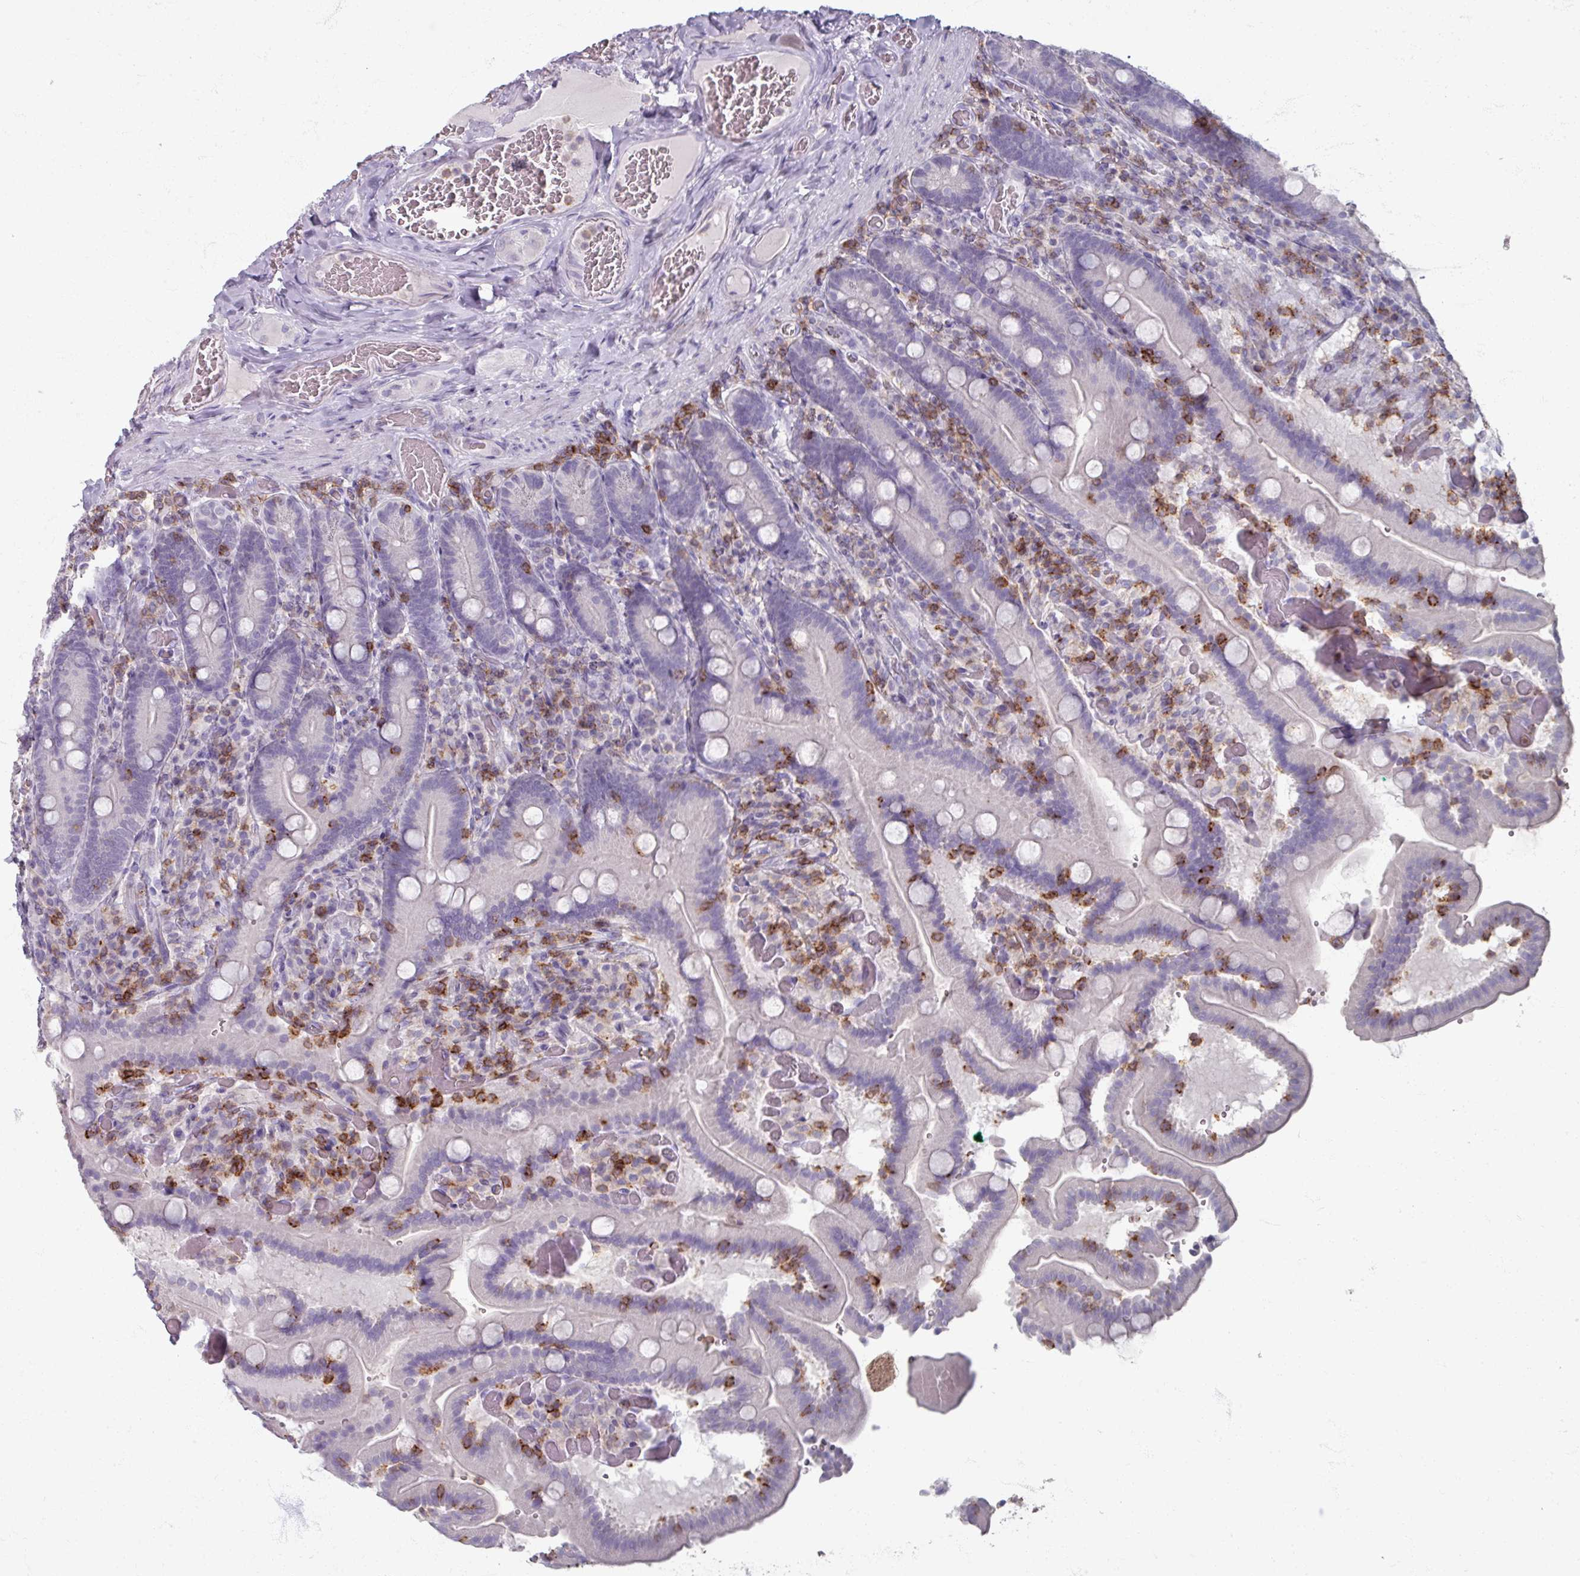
{"staining": {"intensity": "negative", "quantity": "none", "location": "none"}, "tissue": "duodenum", "cell_type": "Glandular cells", "image_type": "normal", "snomed": [{"axis": "morphology", "description": "Normal tissue, NOS"}, {"axis": "topography", "description": "Duodenum"}], "caption": "Immunohistochemistry of benign duodenum shows no staining in glandular cells.", "gene": "PTPRC", "patient": {"sex": "female", "age": 62}}